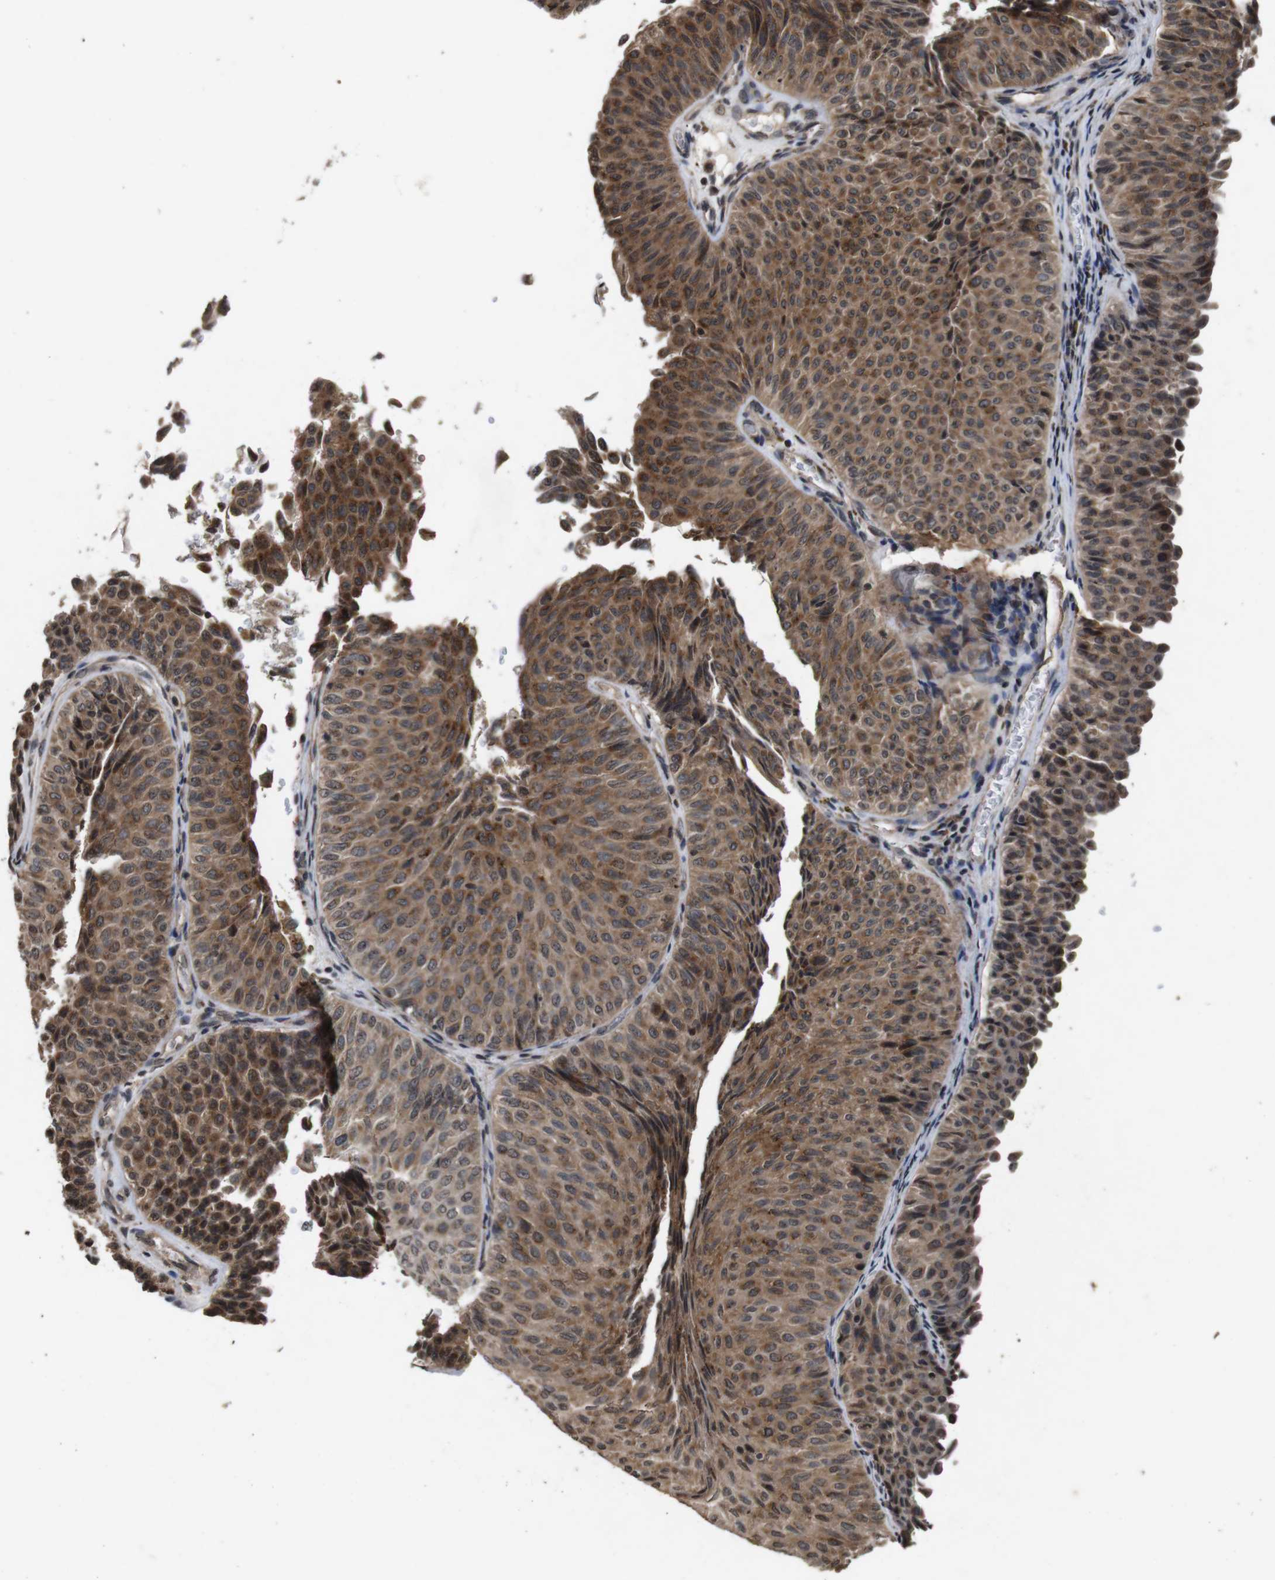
{"staining": {"intensity": "moderate", "quantity": ">75%", "location": "cytoplasmic/membranous,nuclear"}, "tissue": "urothelial cancer", "cell_type": "Tumor cells", "image_type": "cancer", "snomed": [{"axis": "morphology", "description": "Urothelial carcinoma, Low grade"}, {"axis": "topography", "description": "Urinary bladder"}], "caption": "Tumor cells show moderate cytoplasmic/membranous and nuclear expression in about >75% of cells in urothelial carcinoma (low-grade).", "gene": "SORL1", "patient": {"sex": "male", "age": 78}}